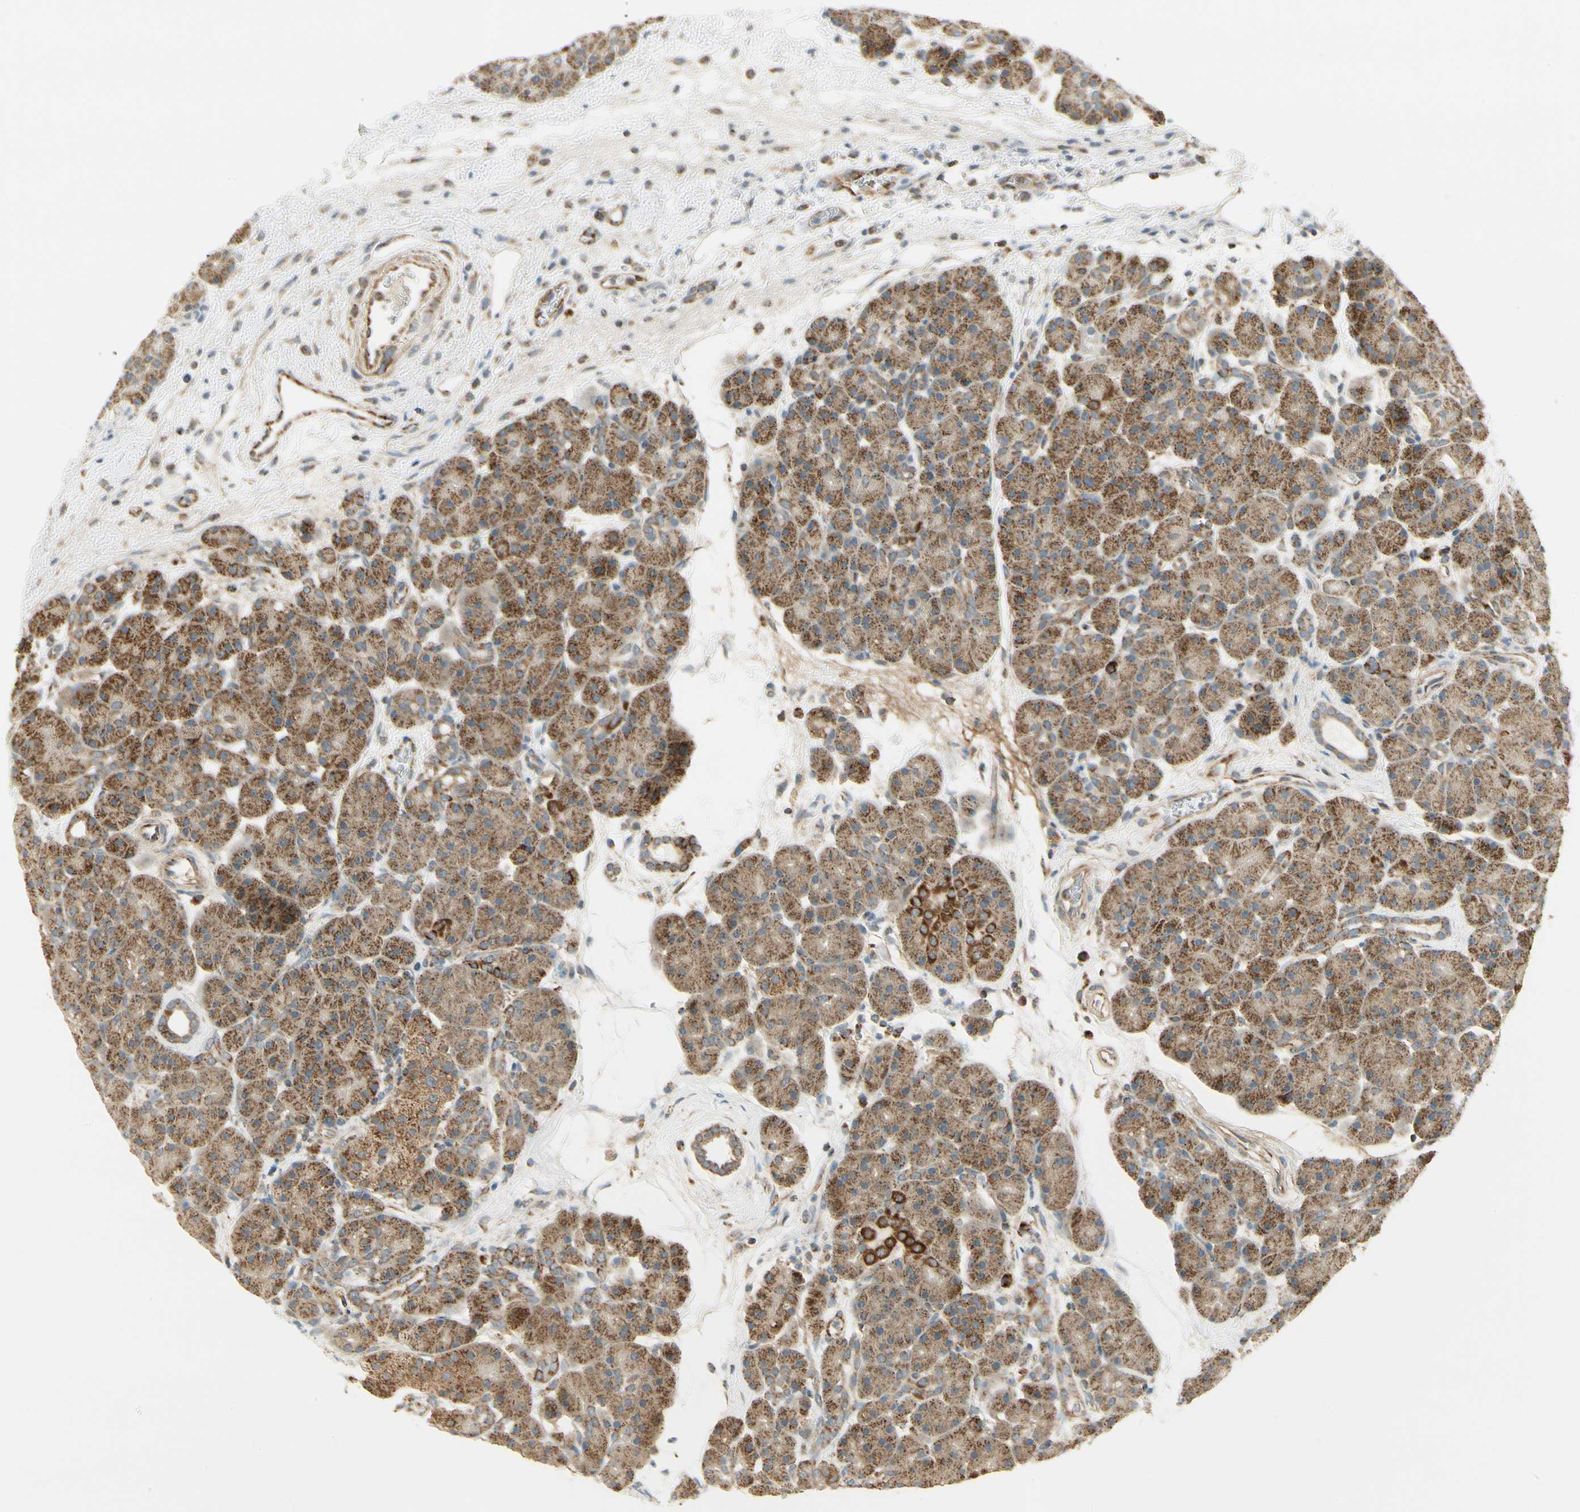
{"staining": {"intensity": "moderate", "quantity": ">75%", "location": "cytoplasmic/membranous"}, "tissue": "pancreas", "cell_type": "Exocrine glandular cells", "image_type": "normal", "snomed": [{"axis": "morphology", "description": "Normal tissue, NOS"}, {"axis": "topography", "description": "Pancreas"}], "caption": "Unremarkable pancreas shows moderate cytoplasmic/membranous expression in approximately >75% of exocrine glandular cells, visualized by immunohistochemistry. Using DAB (brown) and hematoxylin (blue) stains, captured at high magnification using brightfield microscopy.", "gene": "EPHB3", "patient": {"sex": "male", "age": 66}}